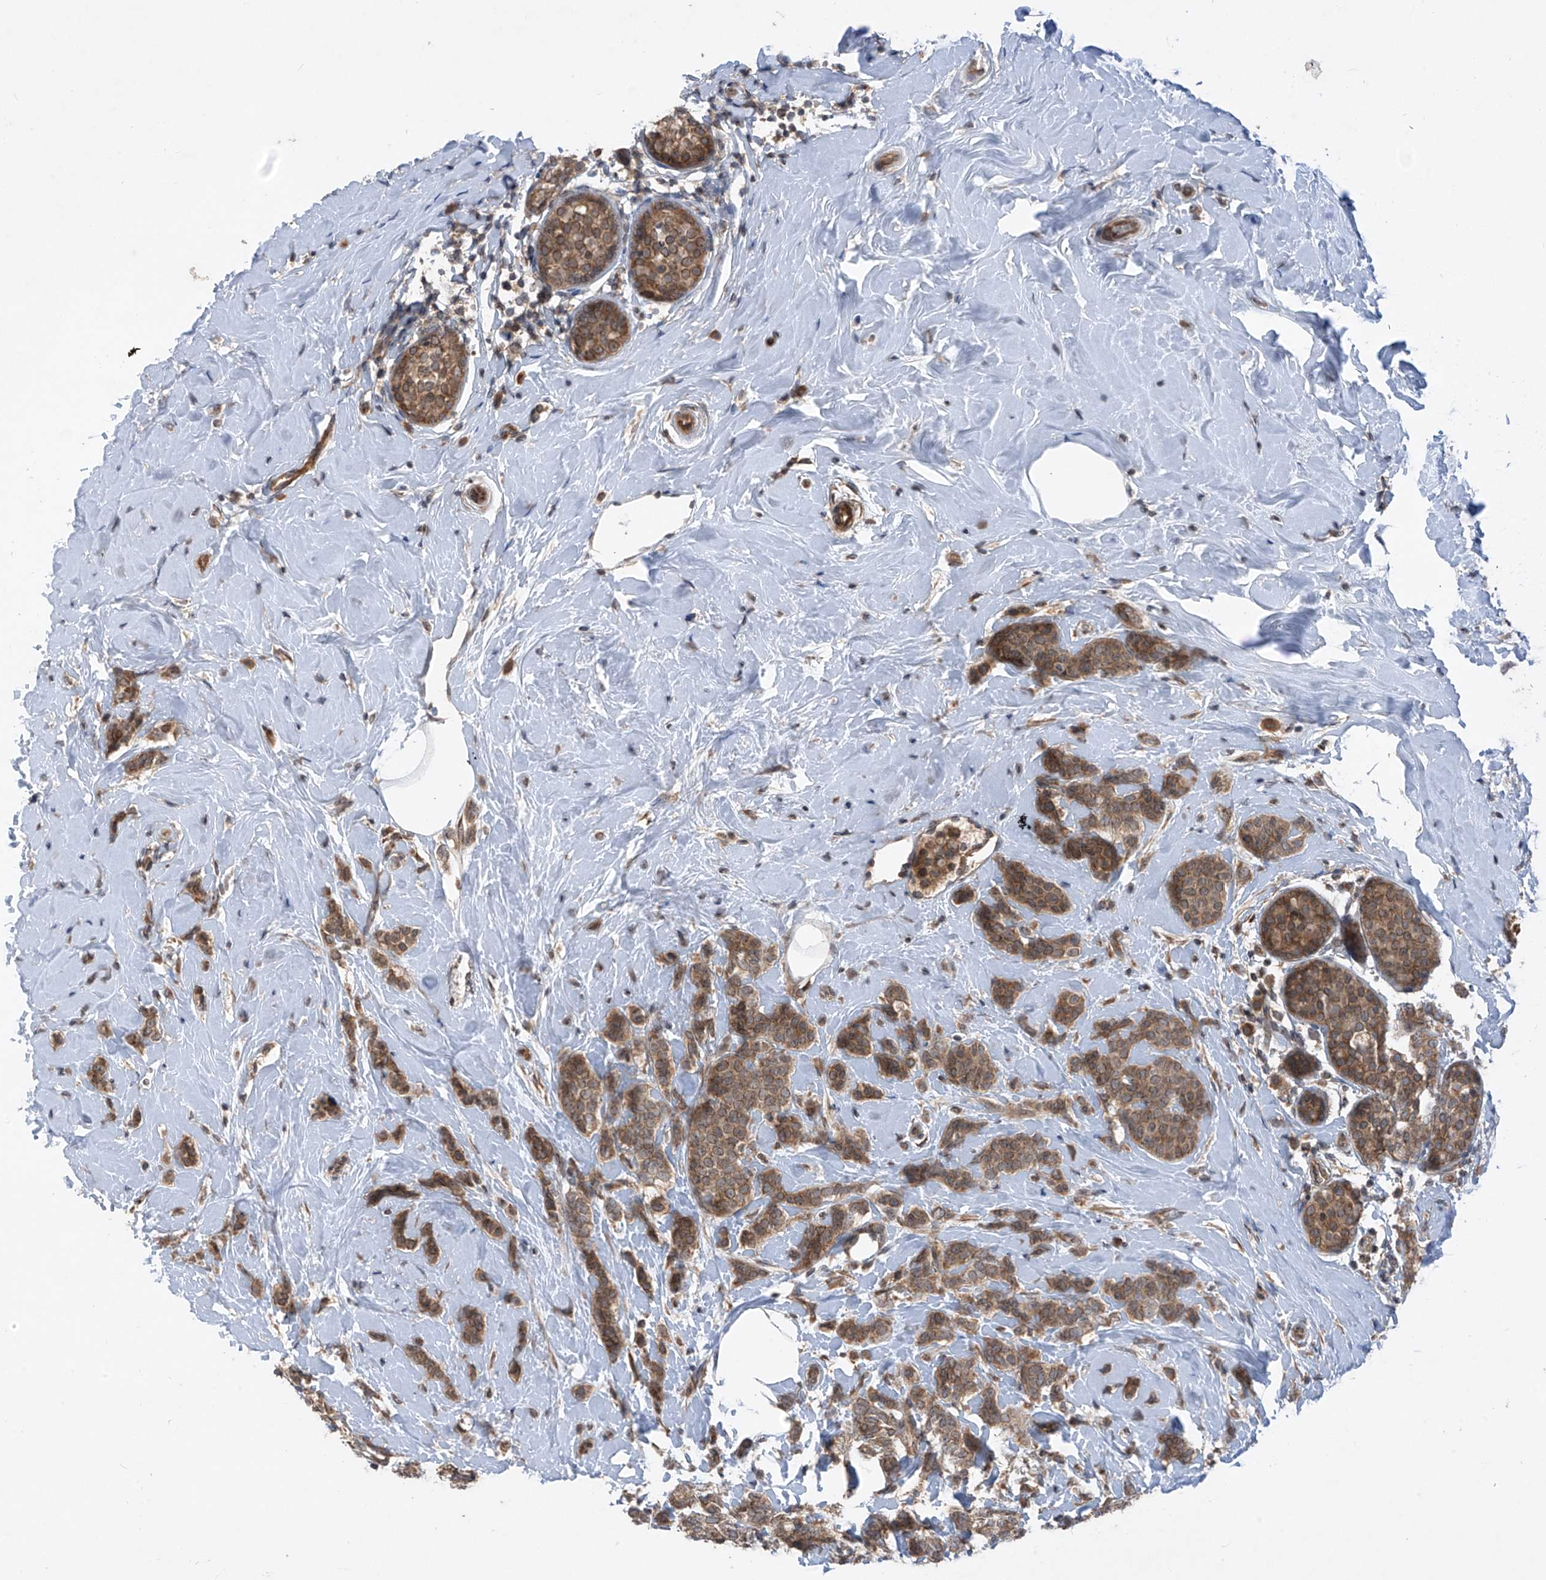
{"staining": {"intensity": "moderate", "quantity": ">75%", "location": "cytoplasmic/membranous"}, "tissue": "breast cancer", "cell_type": "Tumor cells", "image_type": "cancer", "snomed": [{"axis": "morphology", "description": "Lobular carcinoma, in situ"}, {"axis": "morphology", "description": "Lobular carcinoma"}, {"axis": "topography", "description": "Breast"}], "caption": "High-magnification brightfield microscopy of breast cancer stained with DAB (brown) and counterstained with hematoxylin (blue). tumor cells exhibit moderate cytoplasmic/membranous staining is seen in approximately>75% of cells. (DAB (3,3'-diaminobenzidine) IHC with brightfield microscopy, high magnification).", "gene": "RPL34", "patient": {"sex": "female", "age": 41}}